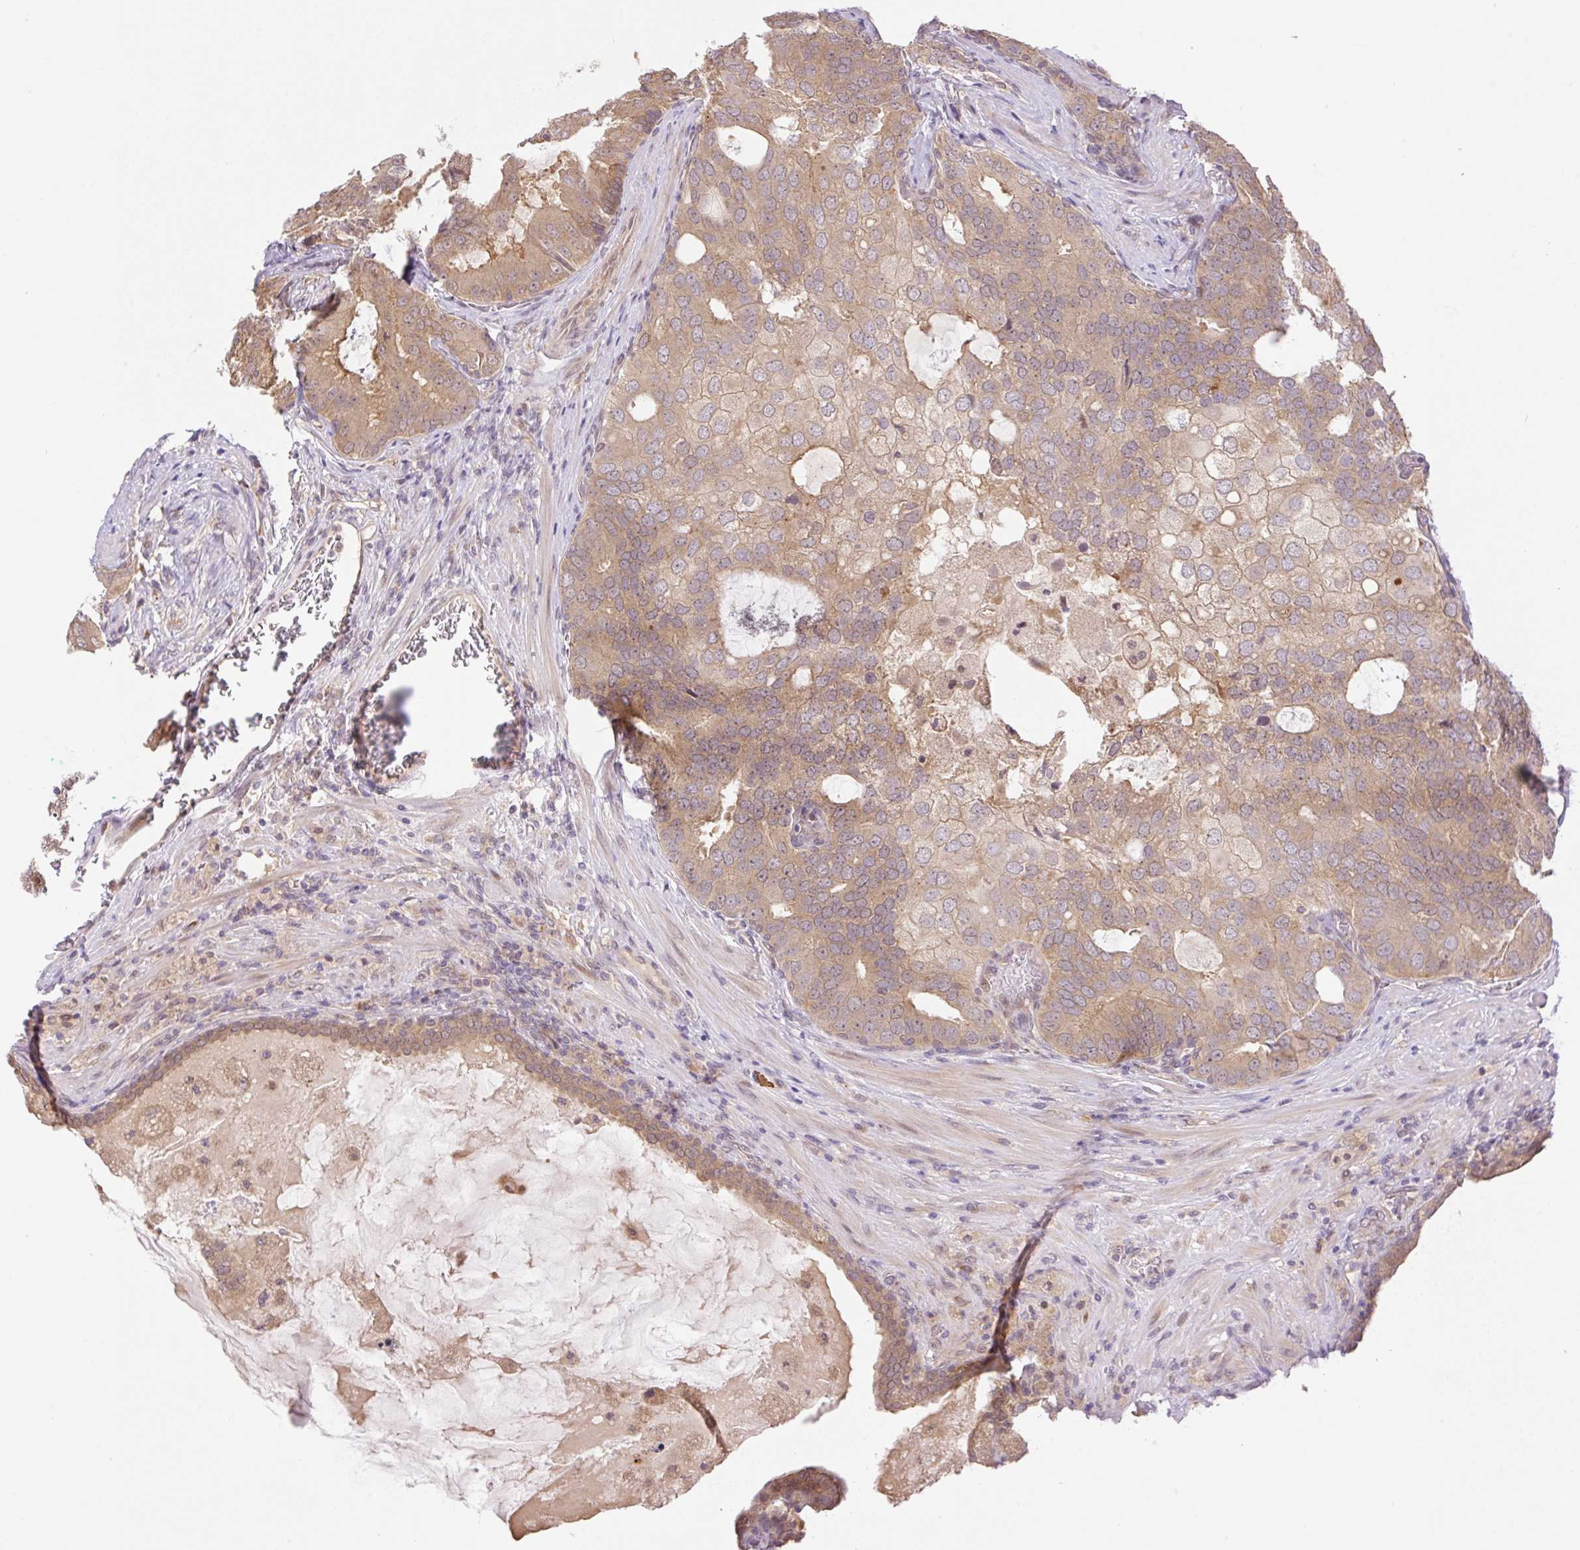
{"staining": {"intensity": "moderate", "quantity": ">75%", "location": "cytoplasmic/membranous"}, "tissue": "prostate cancer", "cell_type": "Tumor cells", "image_type": "cancer", "snomed": [{"axis": "morphology", "description": "Adenocarcinoma, High grade"}, {"axis": "topography", "description": "Prostate"}], "caption": "Protein analysis of prostate cancer tissue demonstrates moderate cytoplasmic/membranous staining in approximately >75% of tumor cells. (DAB IHC with brightfield microscopy, high magnification).", "gene": "VPS25", "patient": {"sex": "male", "age": 55}}